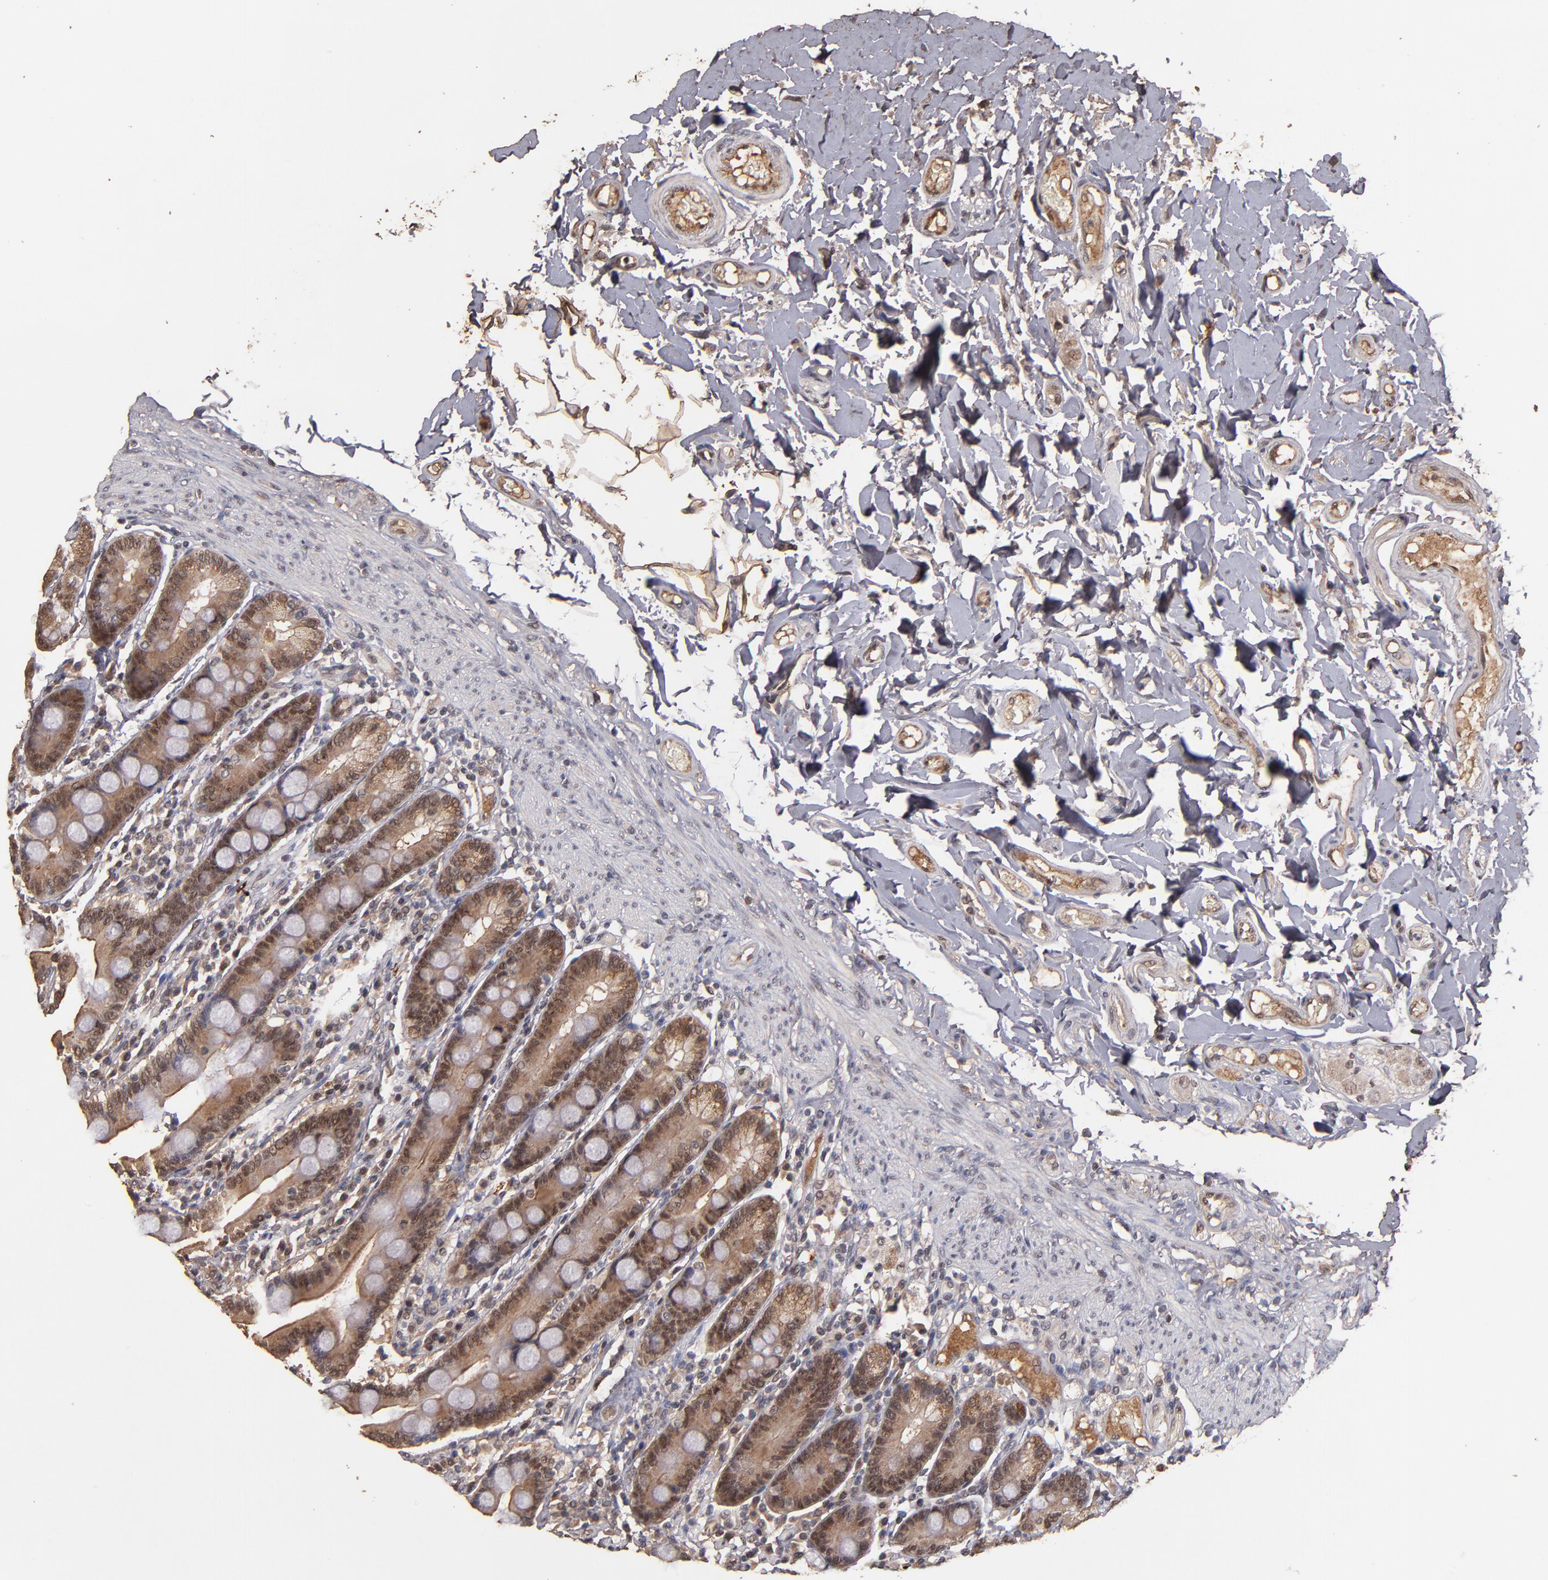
{"staining": {"intensity": "moderate", "quantity": ">75%", "location": "nuclear"}, "tissue": "duodenum", "cell_type": "Glandular cells", "image_type": "normal", "snomed": [{"axis": "morphology", "description": "Normal tissue, NOS"}, {"axis": "topography", "description": "Duodenum"}], "caption": "DAB immunohistochemical staining of benign human duodenum shows moderate nuclear protein expression in about >75% of glandular cells.", "gene": "EAPP", "patient": {"sex": "male", "age": 73}}